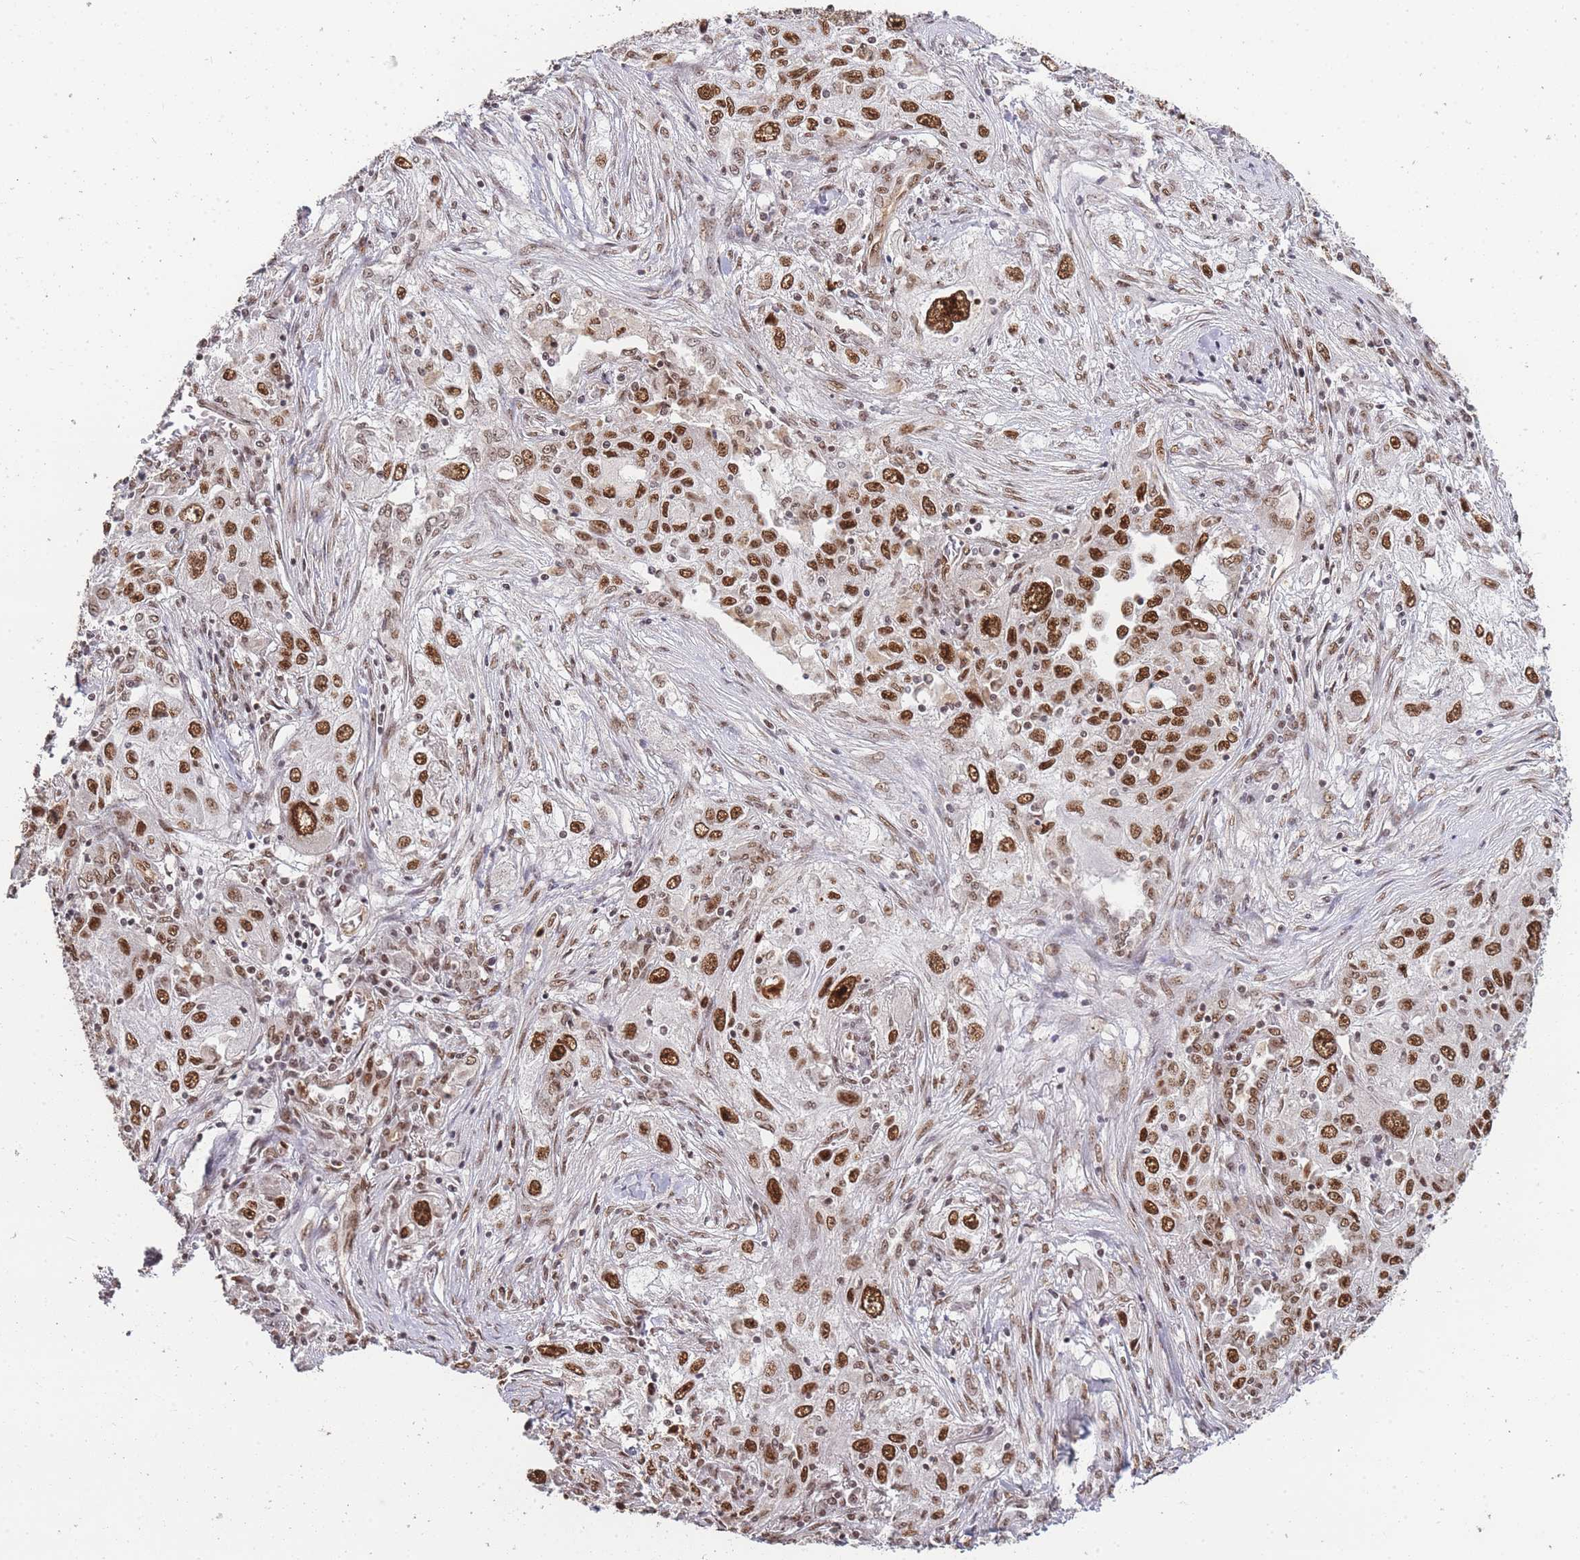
{"staining": {"intensity": "strong", "quantity": ">75%", "location": "nuclear"}, "tissue": "lung cancer", "cell_type": "Tumor cells", "image_type": "cancer", "snomed": [{"axis": "morphology", "description": "Squamous cell carcinoma, NOS"}, {"axis": "topography", "description": "Lung"}], "caption": "Immunohistochemical staining of human lung squamous cell carcinoma reveals high levels of strong nuclear expression in approximately >75% of tumor cells.", "gene": "PRKDC", "patient": {"sex": "female", "age": 69}}